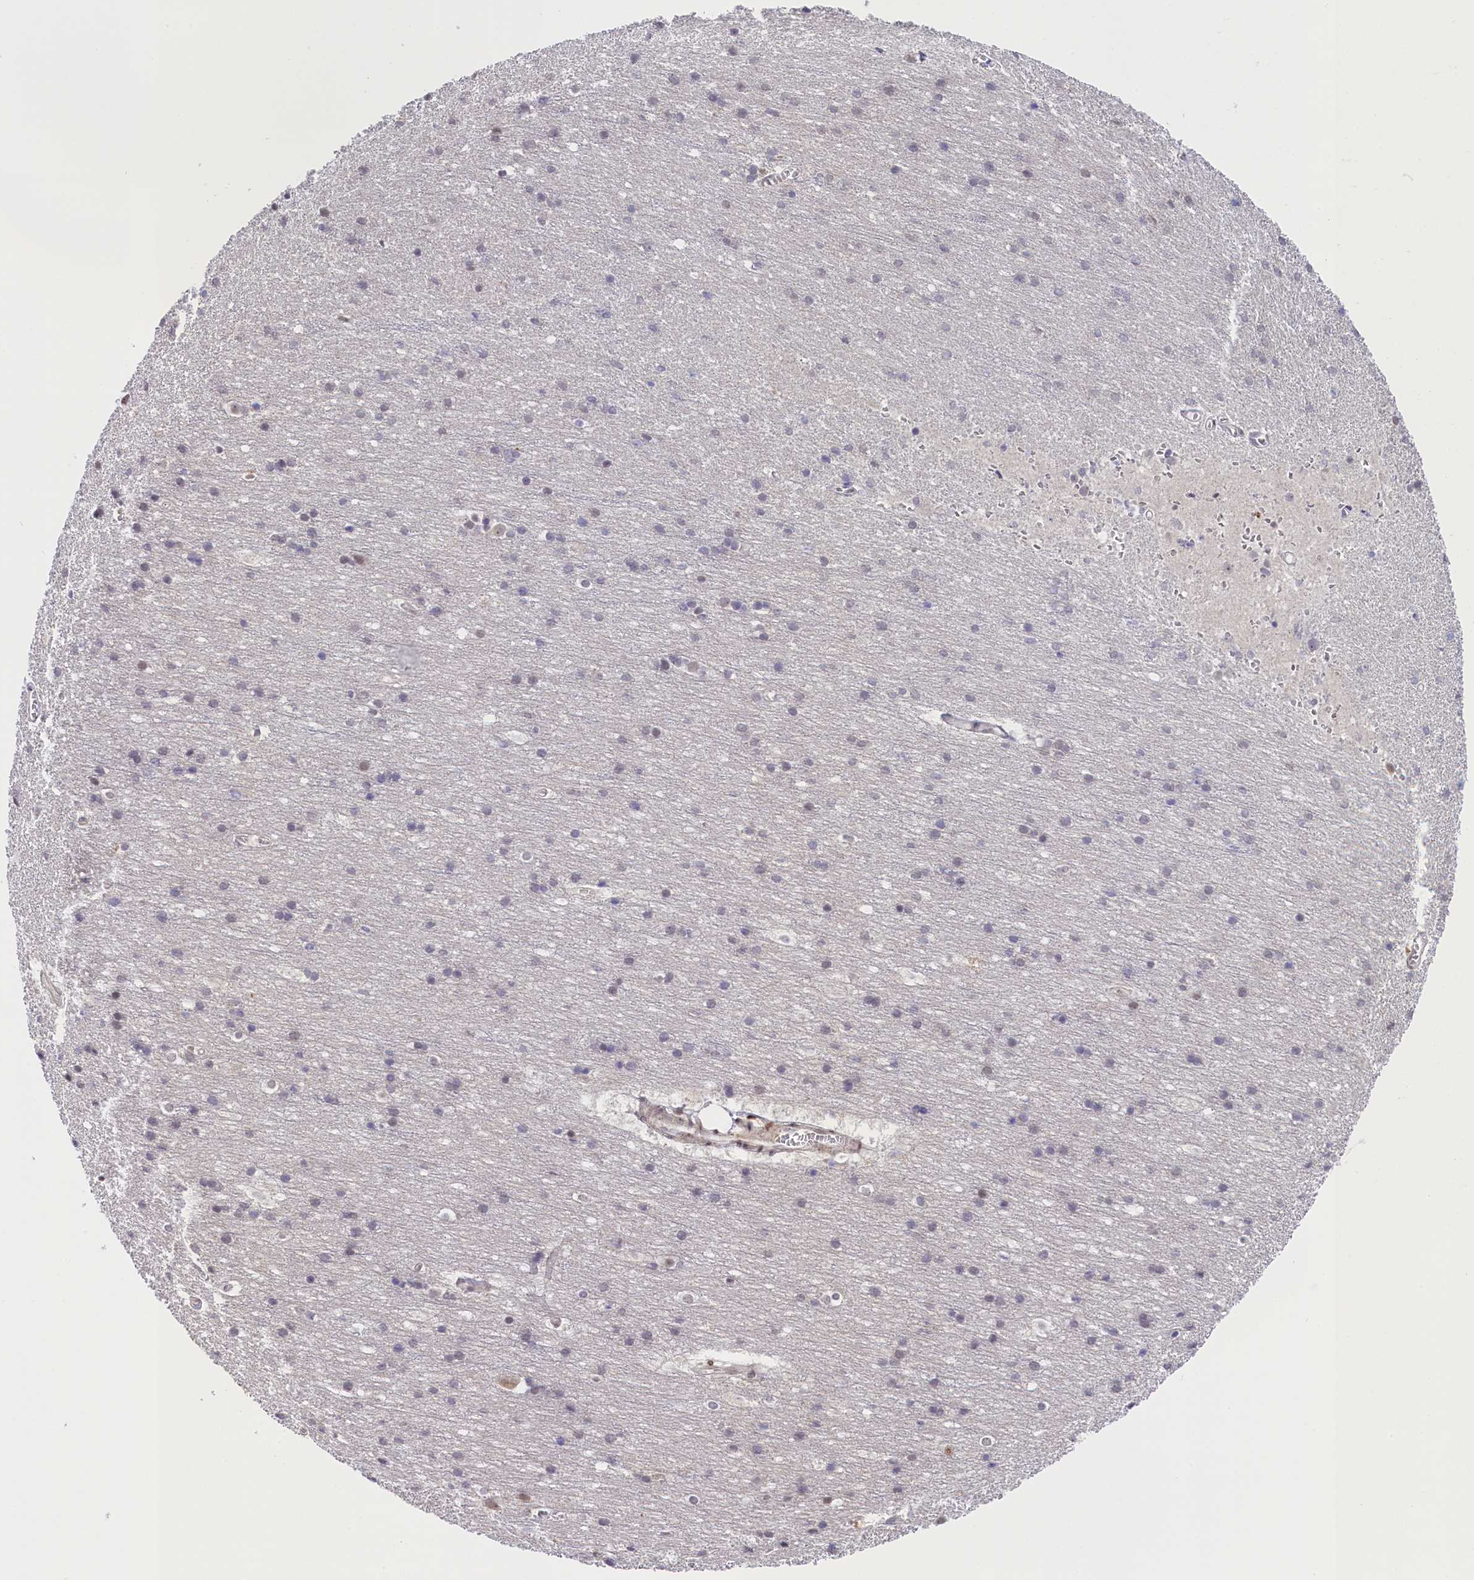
{"staining": {"intensity": "negative", "quantity": "none", "location": "none"}, "tissue": "cerebral cortex", "cell_type": "Endothelial cells", "image_type": "normal", "snomed": [{"axis": "morphology", "description": "Normal tissue, NOS"}, {"axis": "topography", "description": "Cerebral cortex"}], "caption": "IHC micrograph of normal human cerebral cortex stained for a protein (brown), which reveals no staining in endothelial cells. Brightfield microscopy of immunohistochemistry stained with DAB (brown) and hematoxylin (blue), captured at high magnification.", "gene": "CCL23", "patient": {"sex": "male", "age": 54}}